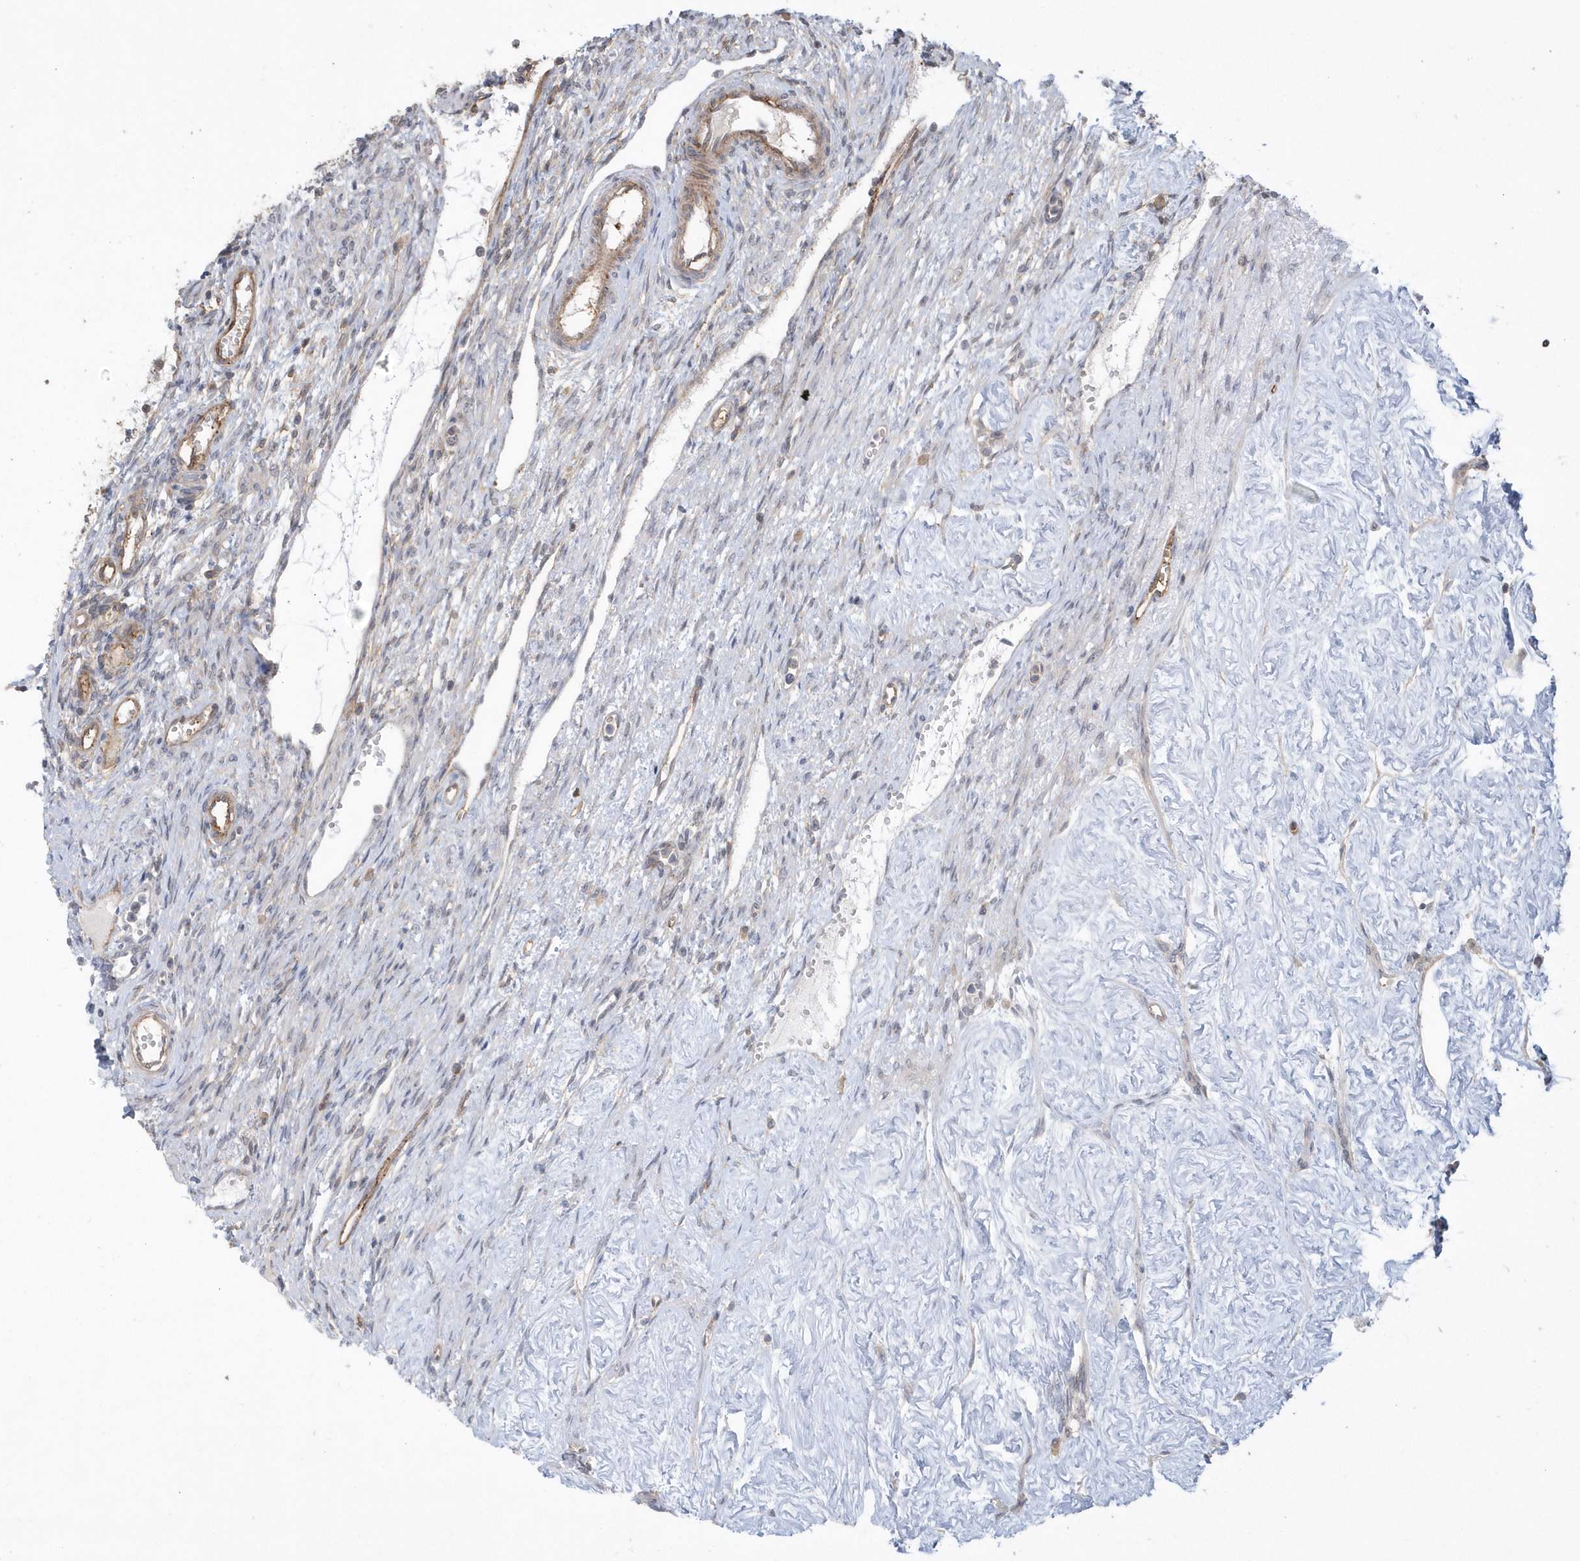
{"staining": {"intensity": "weak", "quantity": "<25%", "location": "cytoplasmic/membranous"}, "tissue": "ovary", "cell_type": "Ovarian stroma cells", "image_type": "normal", "snomed": [{"axis": "morphology", "description": "Normal tissue, NOS"}, {"axis": "morphology", "description": "Cyst, NOS"}, {"axis": "topography", "description": "Ovary"}], "caption": "Protein analysis of benign ovary shows no significant positivity in ovarian stroma cells.", "gene": "CRIP3", "patient": {"sex": "female", "age": 33}}